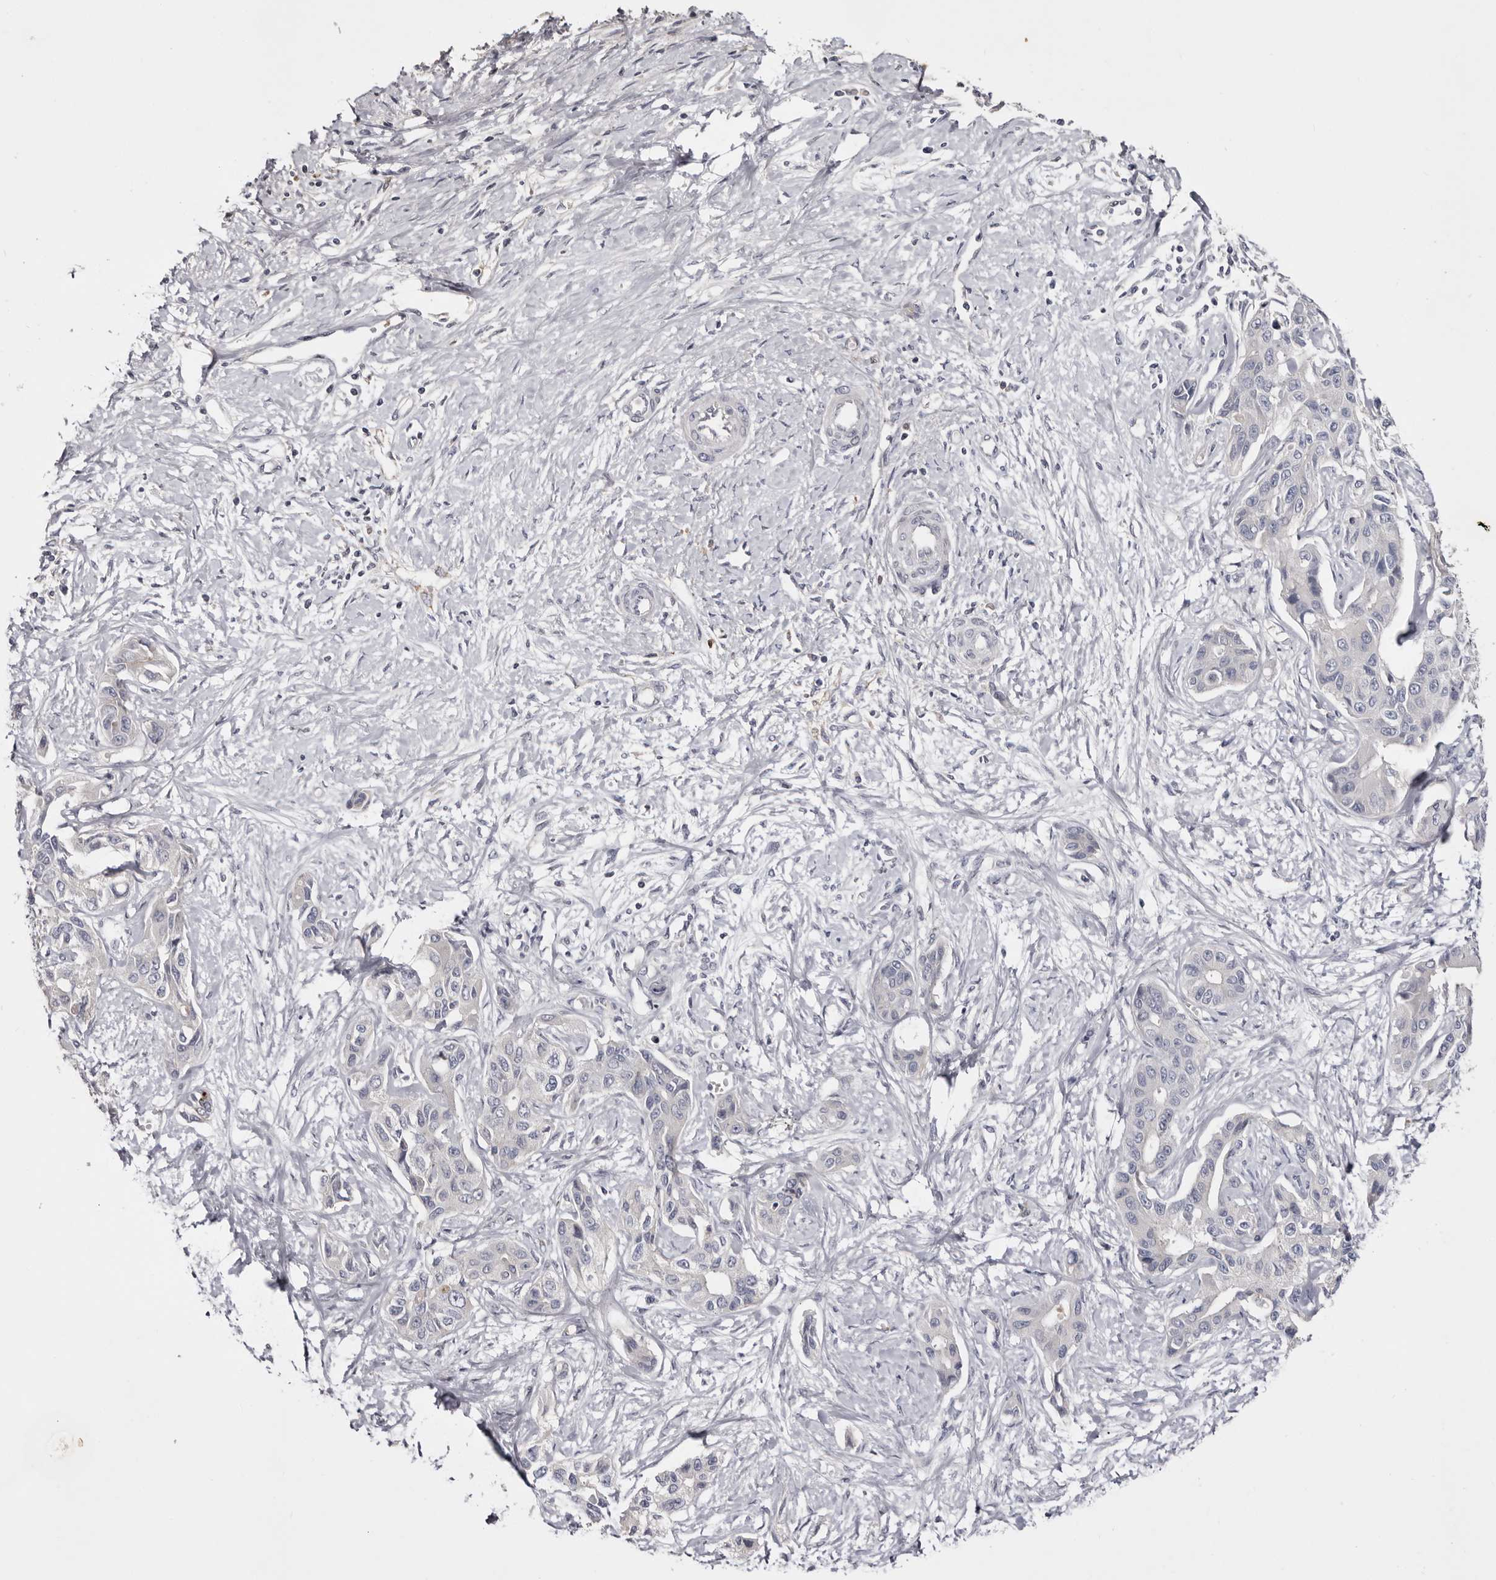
{"staining": {"intensity": "negative", "quantity": "none", "location": "none"}, "tissue": "liver cancer", "cell_type": "Tumor cells", "image_type": "cancer", "snomed": [{"axis": "morphology", "description": "Cholangiocarcinoma"}, {"axis": "topography", "description": "Liver"}], "caption": "Liver cancer was stained to show a protein in brown. There is no significant staining in tumor cells. (DAB (3,3'-diaminobenzidine) immunohistochemistry (IHC) visualized using brightfield microscopy, high magnification).", "gene": "KLHL38", "patient": {"sex": "male", "age": 59}}